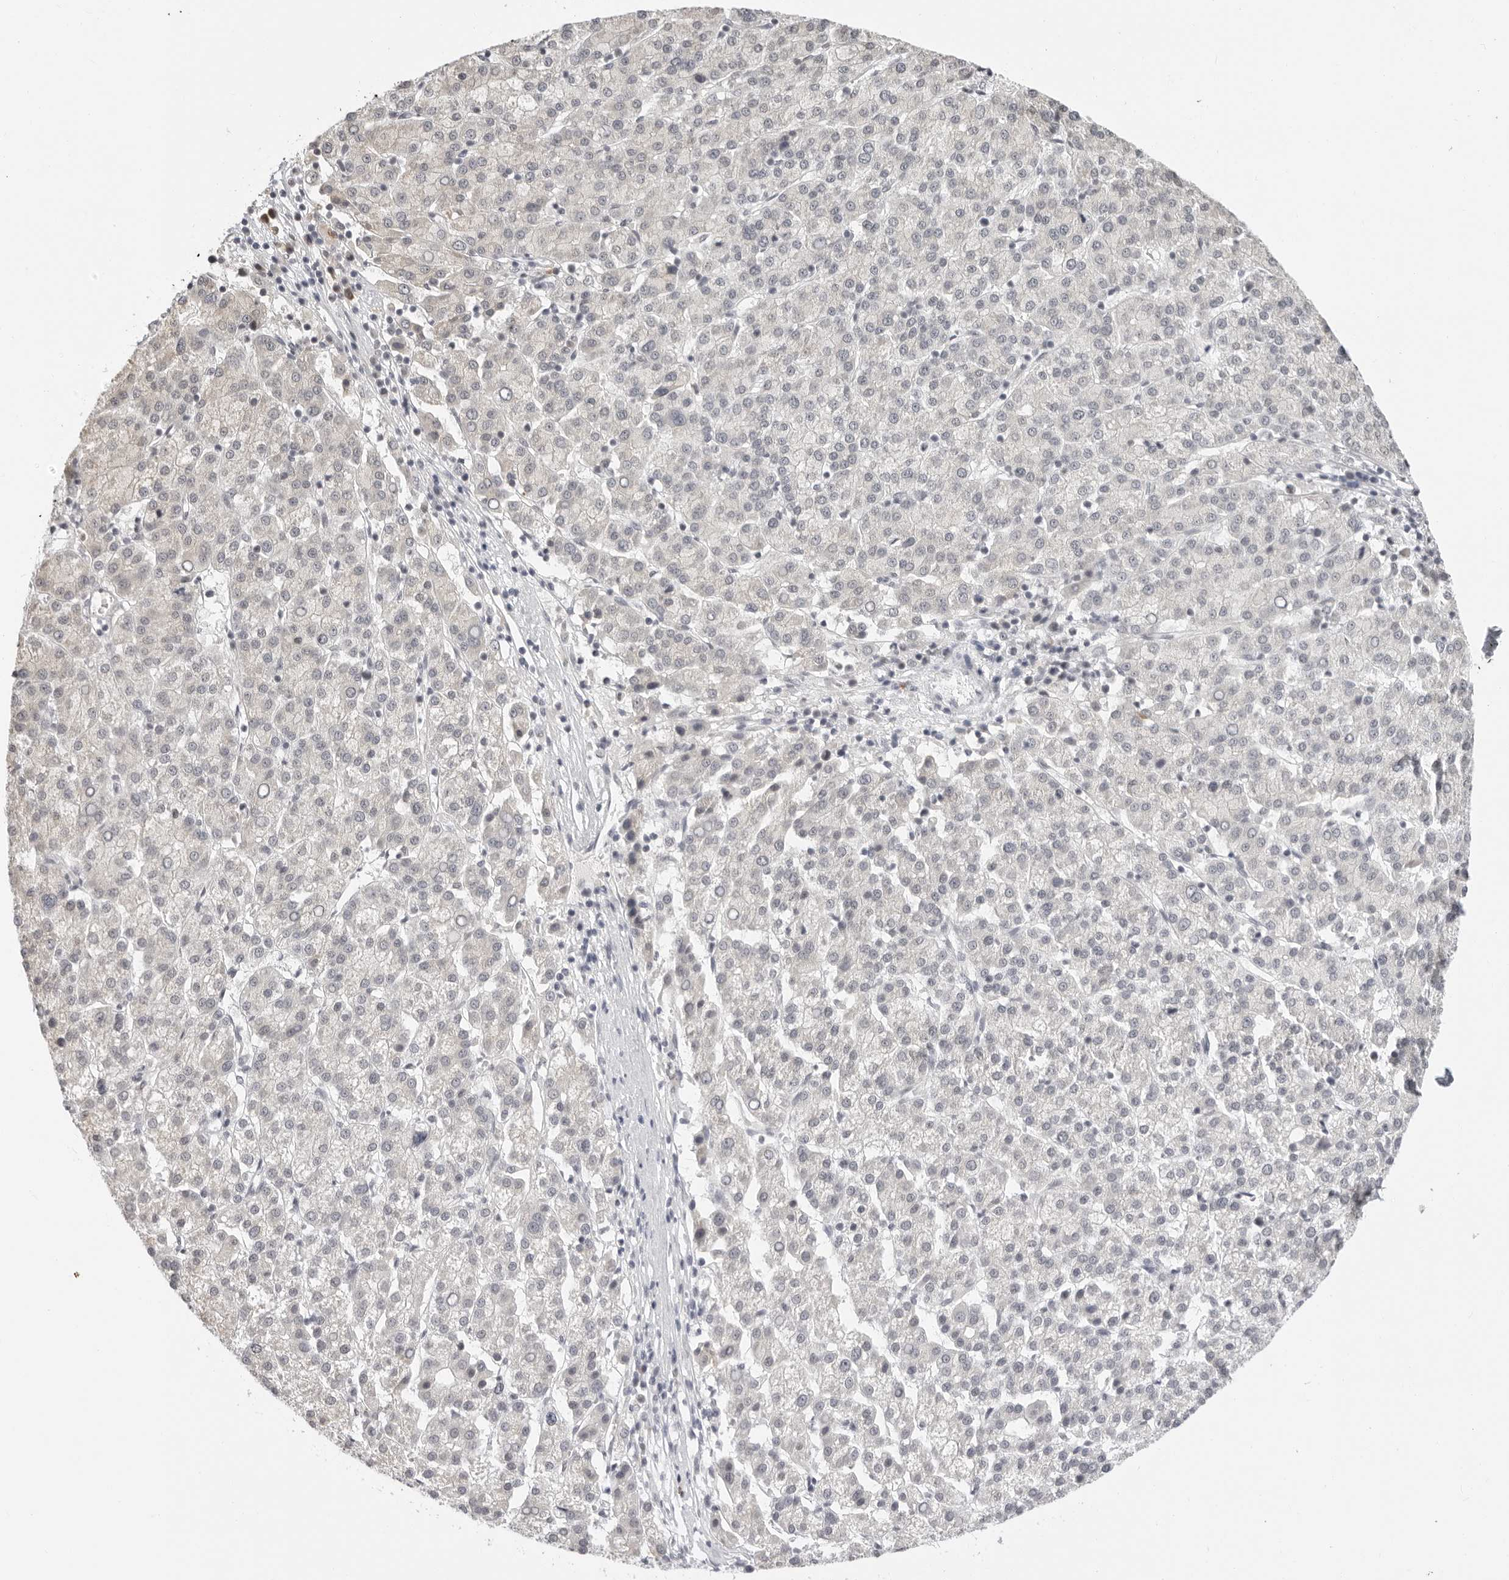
{"staining": {"intensity": "negative", "quantity": "none", "location": "none"}, "tissue": "liver cancer", "cell_type": "Tumor cells", "image_type": "cancer", "snomed": [{"axis": "morphology", "description": "Carcinoma, Hepatocellular, NOS"}, {"axis": "topography", "description": "Liver"}], "caption": "High magnification brightfield microscopy of hepatocellular carcinoma (liver) stained with DAB (3,3'-diaminobenzidine) (brown) and counterstained with hematoxylin (blue): tumor cells show no significant staining.", "gene": "MSH6", "patient": {"sex": "female", "age": 58}}